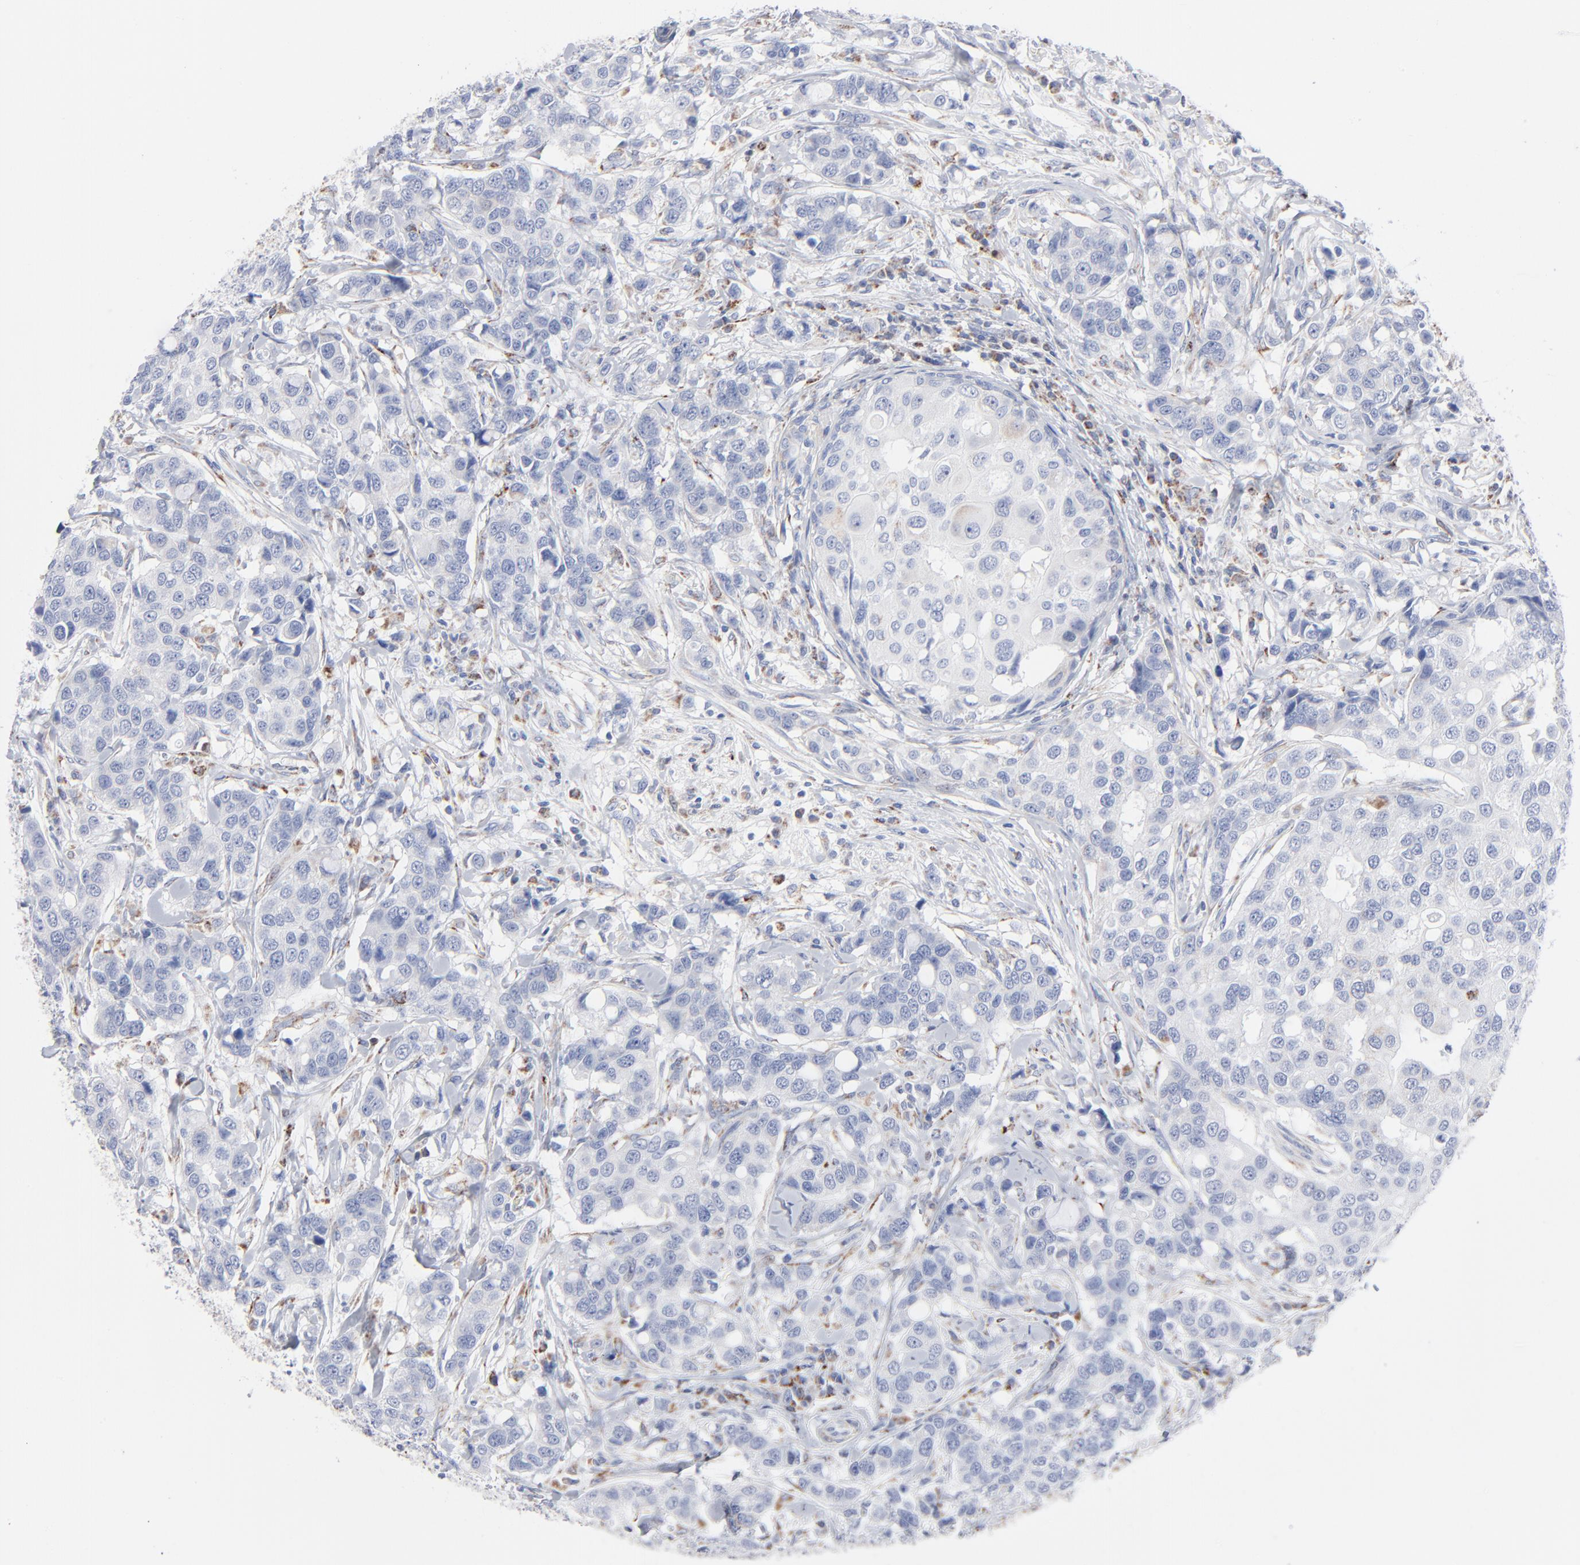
{"staining": {"intensity": "negative", "quantity": "none", "location": "none"}, "tissue": "breast cancer", "cell_type": "Tumor cells", "image_type": "cancer", "snomed": [{"axis": "morphology", "description": "Duct carcinoma"}, {"axis": "topography", "description": "Breast"}], "caption": "This is an immunohistochemistry photomicrograph of human breast cancer (infiltrating ductal carcinoma). There is no expression in tumor cells.", "gene": "CHCHD10", "patient": {"sex": "female", "age": 27}}